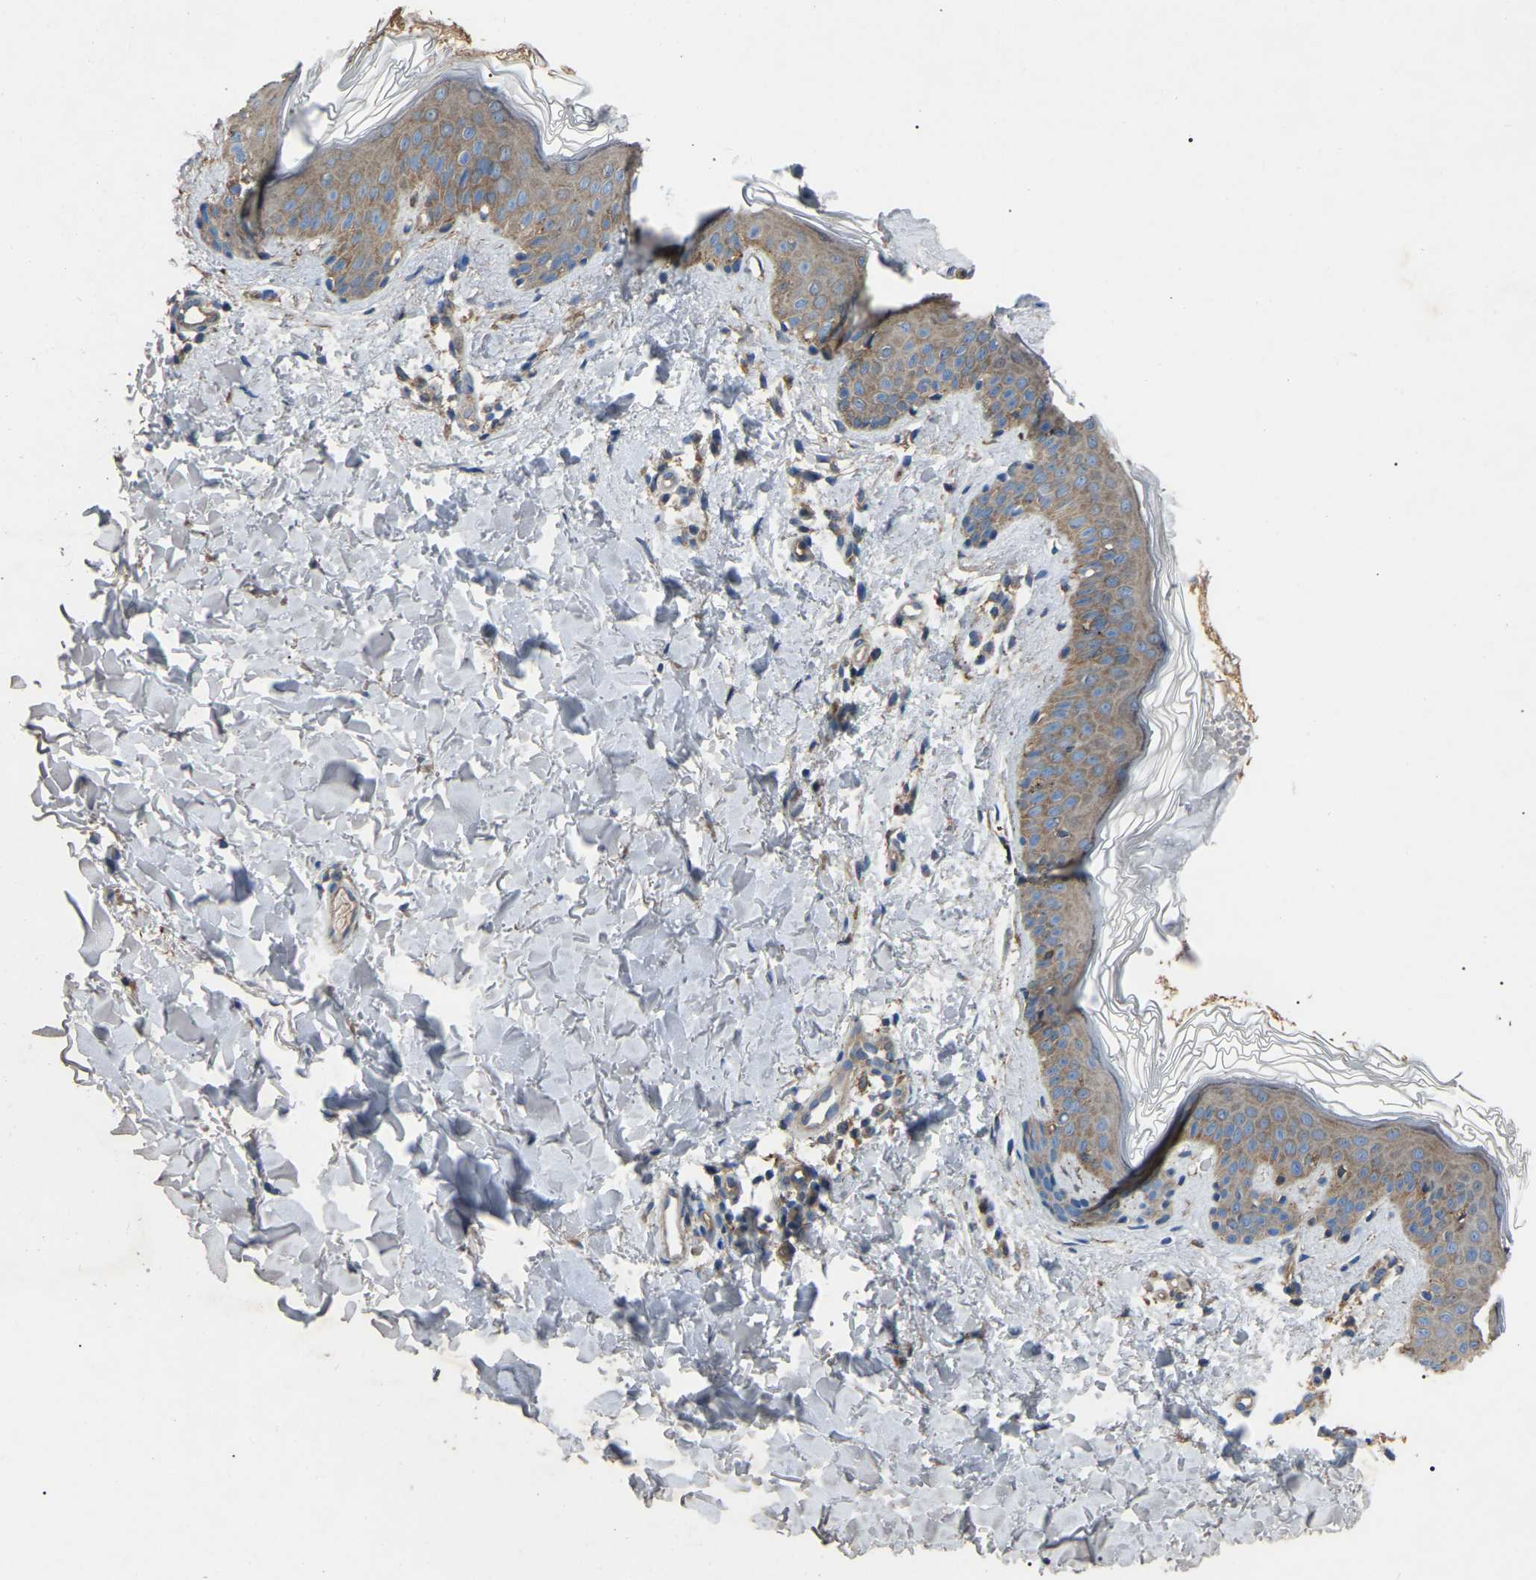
{"staining": {"intensity": "weak", "quantity": ">75%", "location": "cytoplasmic/membranous"}, "tissue": "skin", "cell_type": "Fibroblasts", "image_type": "normal", "snomed": [{"axis": "morphology", "description": "Normal tissue, NOS"}, {"axis": "topography", "description": "Skin"}], "caption": "Immunohistochemistry (IHC) of benign skin demonstrates low levels of weak cytoplasmic/membranous positivity in about >75% of fibroblasts. (Stains: DAB (3,3'-diaminobenzidine) in brown, nuclei in blue, Microscopy: brightfield microscopy at high magnification).", "gene": "AIMP1", "patient": {"sex": "male", "age": 40}}